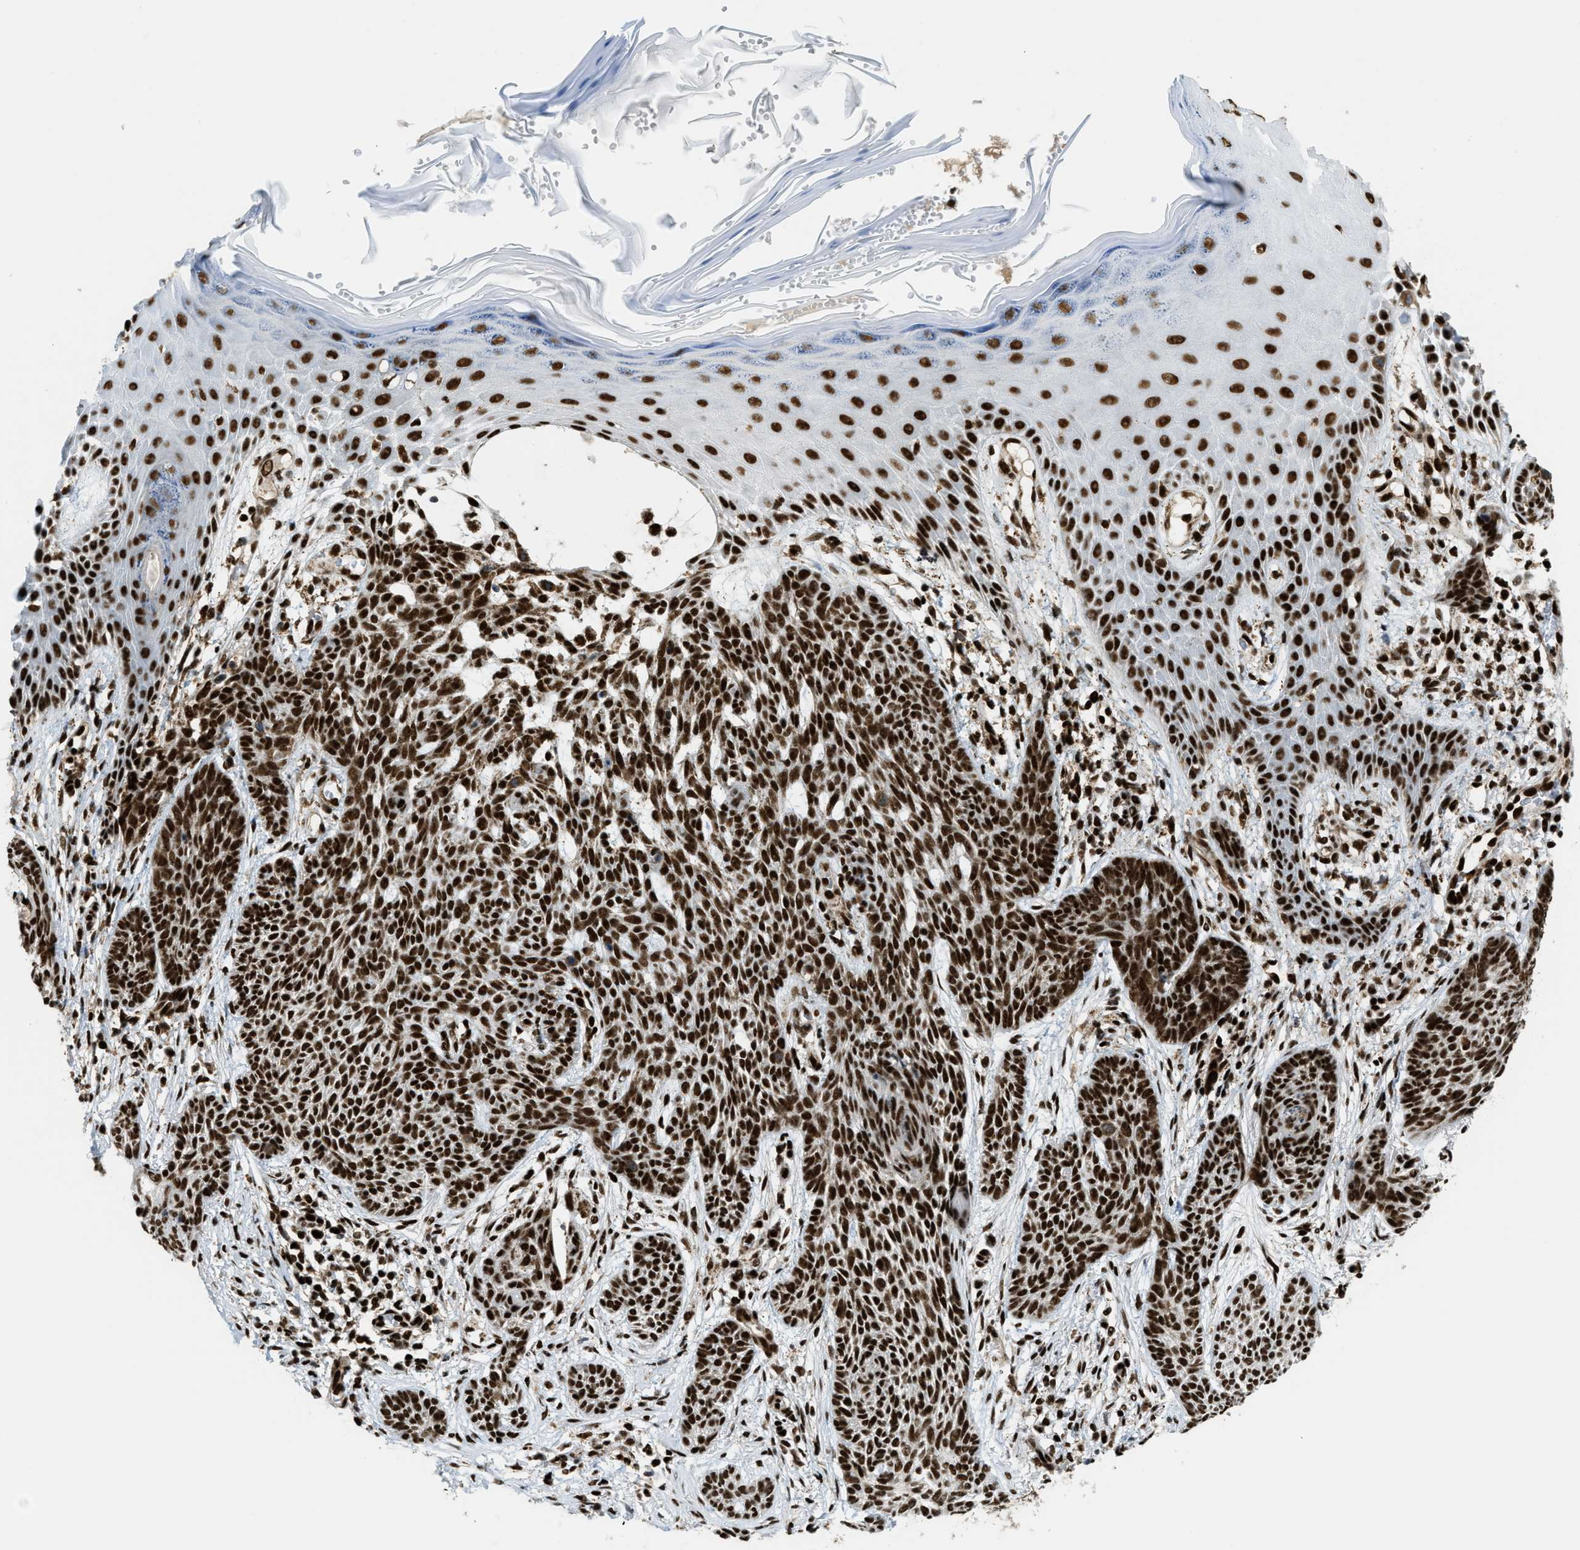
{"staining": {"intensity": "strong", "quantity": ">75%", "location": "nuclear"}, "tissue": "skin cancer", "cell_type": "Tumor cells", "image_type": "cancer", "snomed": [{"axis": "morphology", "description": "Basal cell carcinoma"}, {"axis": "topography", "description": "Skin"}], "caption": "An image of skin basal cell carcinoma stained for a protein reveals strong nuclear brown staining in tumor cells.", "gene": "GABPB1", "patient": {"sex": "female", "age": 59}}